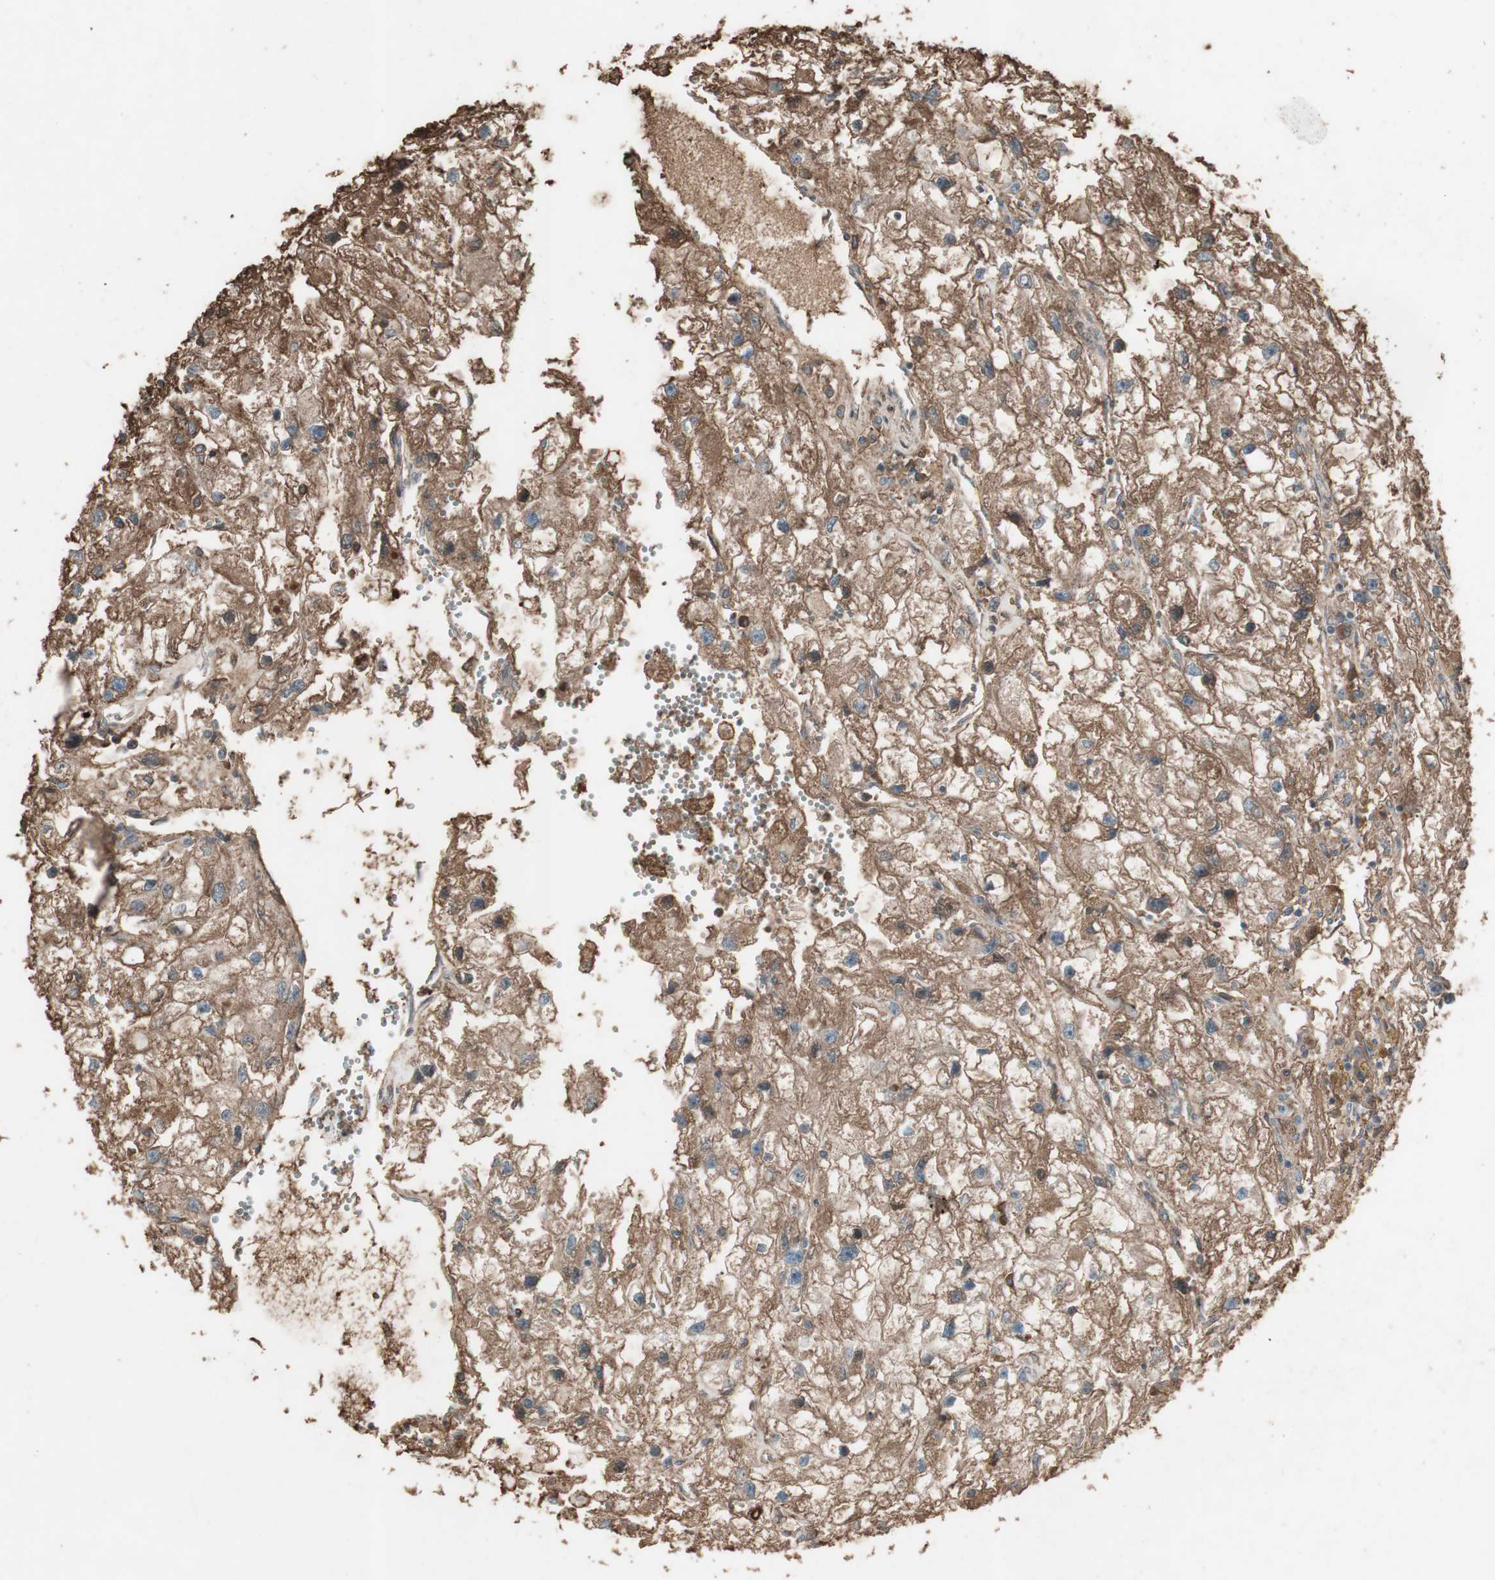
{"staining": {"intensity": "moderate", "quantity": ">75%", "location": "cytoplasmic/membranous"}, "tissue": "renal cancer", "cell_type": "Tumor cells", "image_type": "cancer", "snomed": [{"axis": "morphology", "description": "Adenocarcinoma, NOS"}, {"axis": "topography", "description": "Kidney"}], "caption": "Human renal cancer (adenocarcinoma) stained with a protein marker displays moderate staining in tumor cells.", "gene": "MMP14", "patient": {"sex": "female", "age": 70}}